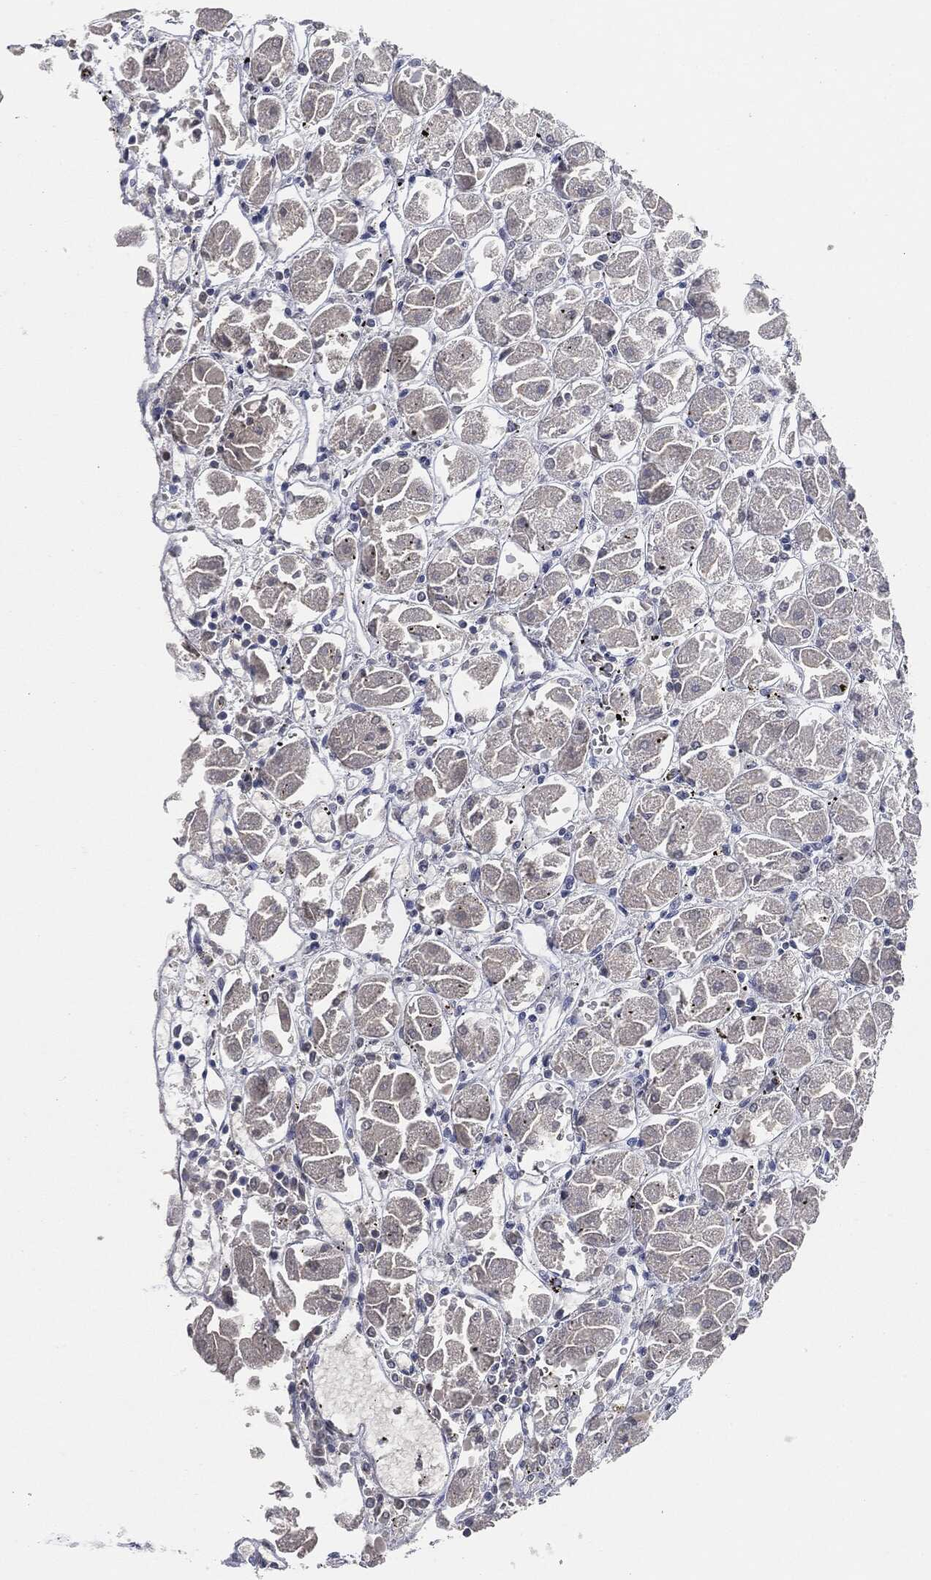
{"staining": {"intensity": "negative", "quantity": "none", "location": "none"}, "tissue": "stomach", "cell_type": "Glandular cells", "image_type": "normal", "snomed": [{"axis": "morphology", "description": "Normal tissue, NOS"}, {"axis": "topography", "description": "Stomach"}], "caption": "Immunohistochemistry (IHC) image of normal stomach: stomach stained with DAB displays no significant protein positivity in glandular cells.", "gene": "SIGLEC7", "patient": {"sex": "male", "age": 70}}